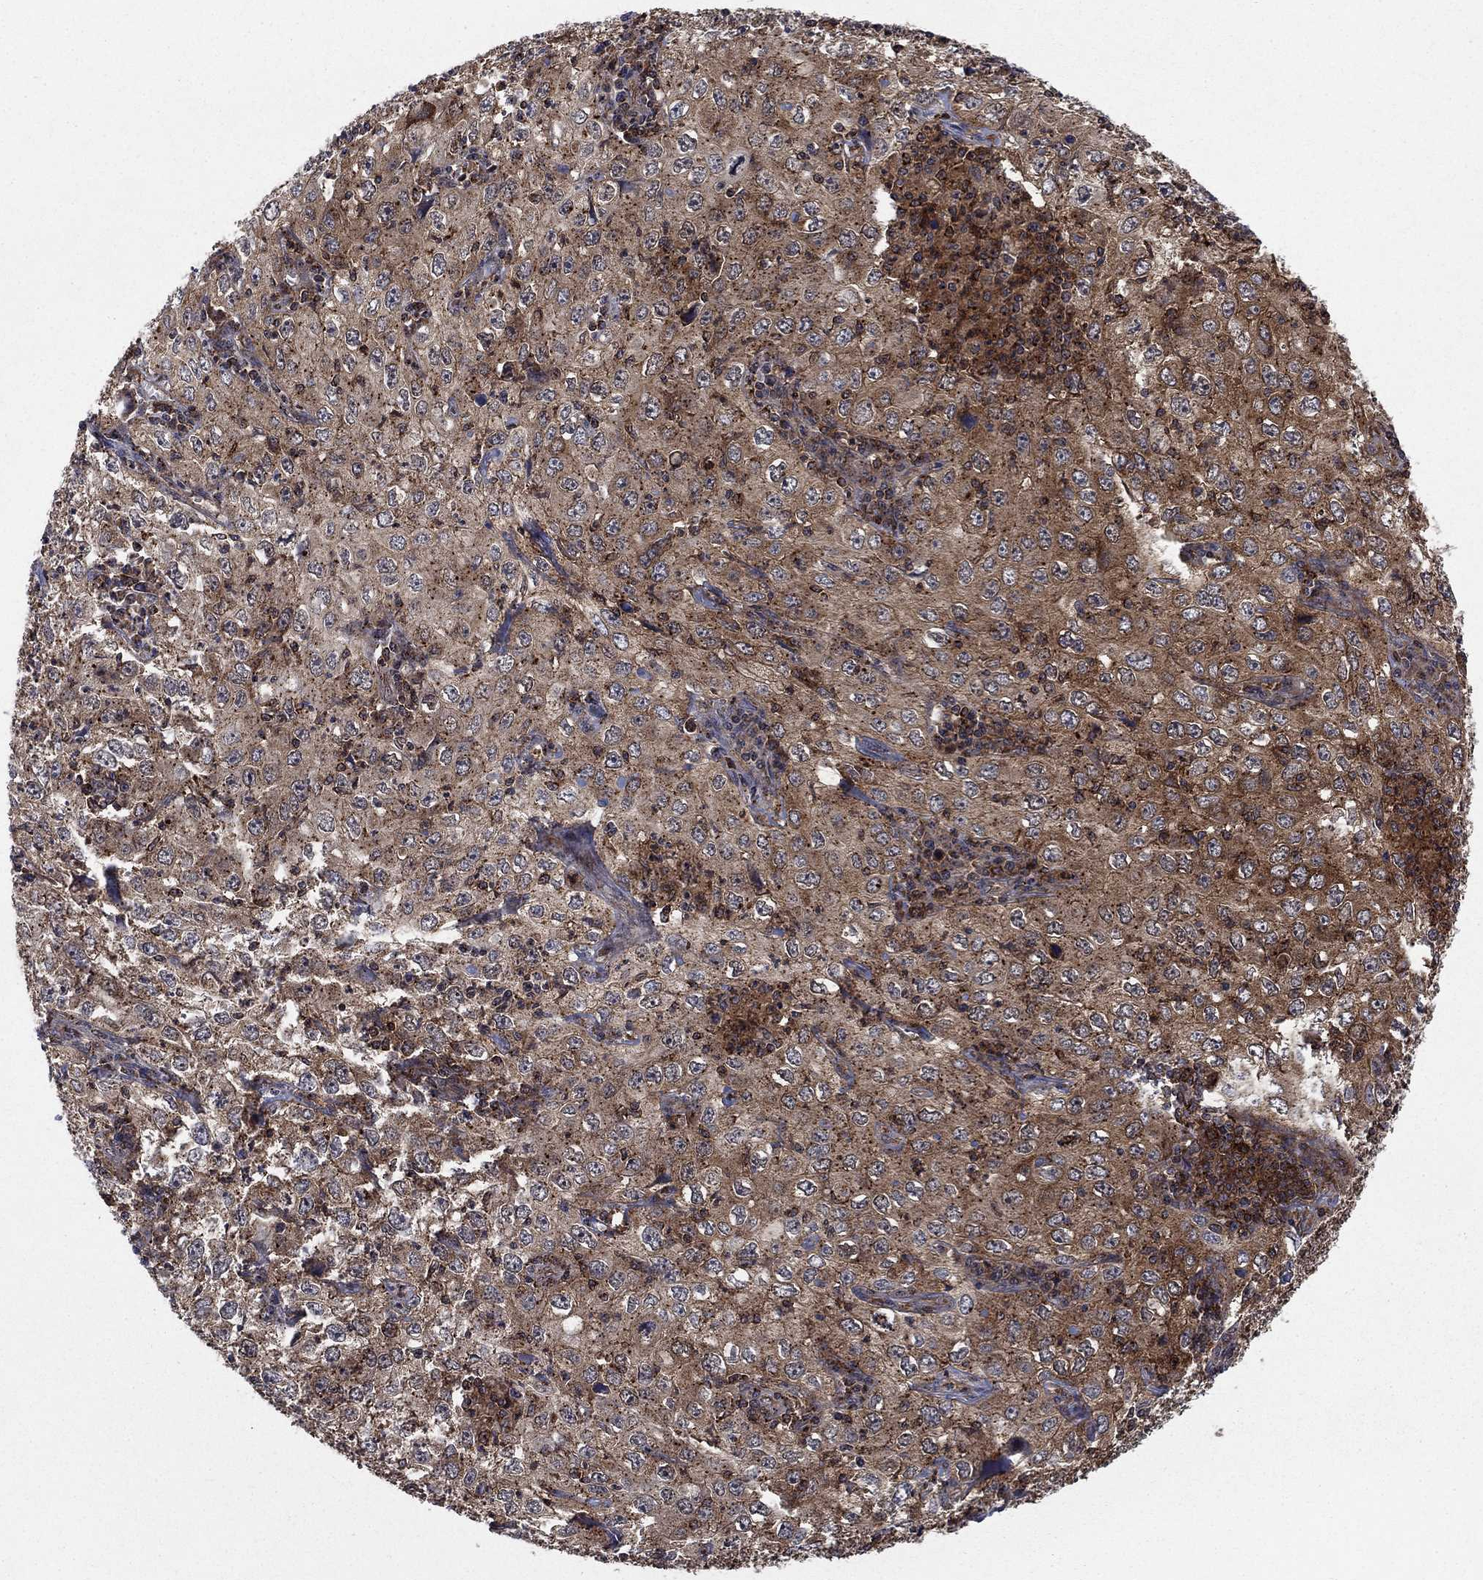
{"staining": {"intensity": "strong", "quantity": "25%-75%", "location": "cytoplasmic/membranous"}, "tissue": "cervical cancer", "cell_type": "Tumor cells", "image_type": "cancer", "snomed": [{"axis": "morphology", "description": "Squamous cell carcinoma, NOS"}, {"axis": "topography", "description": "Cervix"}], "caption": "Cervical cancer tissue shows strong cytoplasmic/membranous positivity in approximately 25%-75% of tumor cells", "gene": "IFI35", "patient": {"sex": "female", "age": 24}}